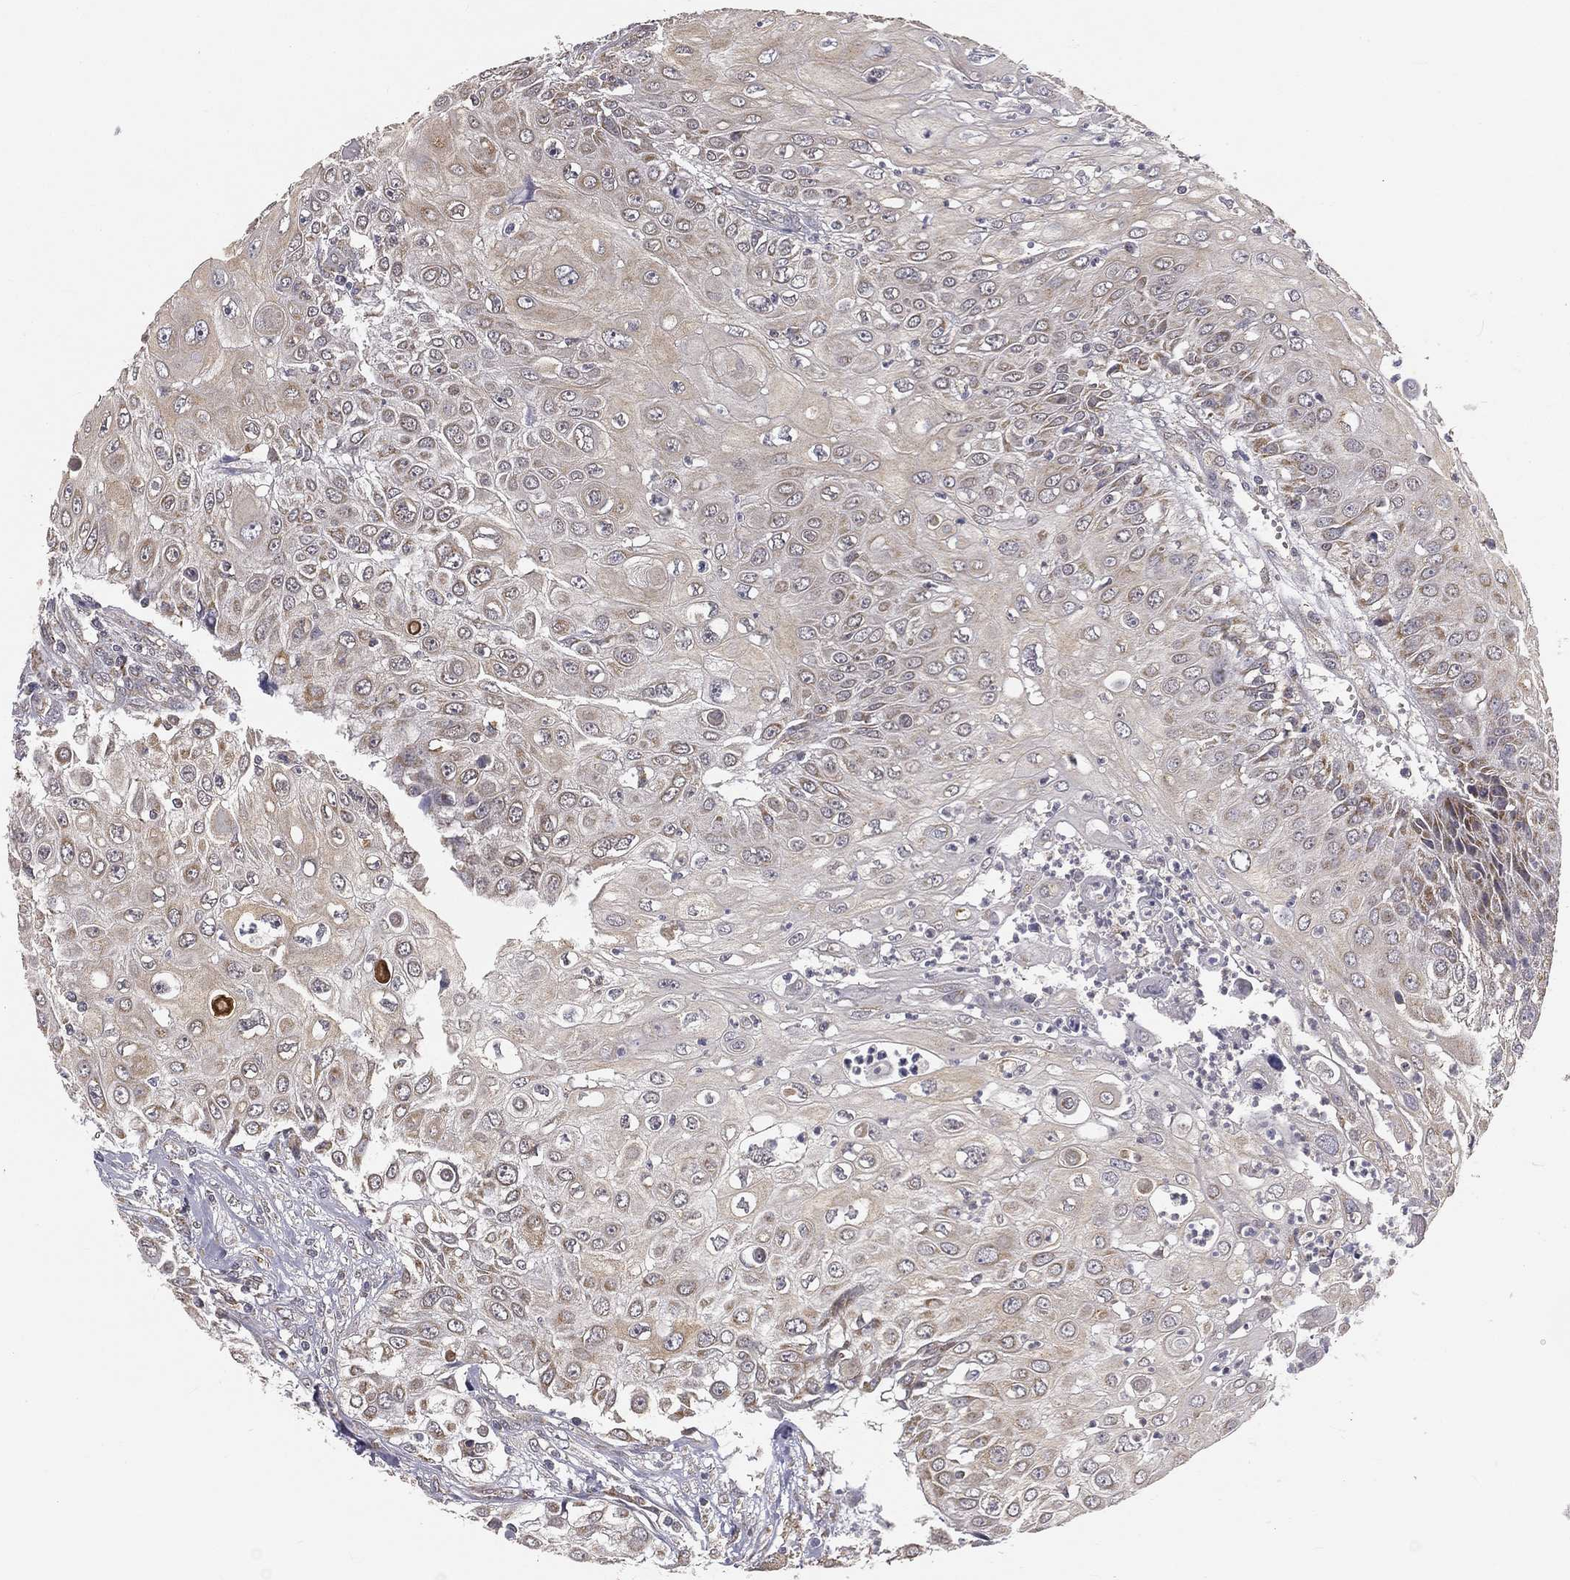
{"staining": {"intensity": "weak", "quantity": "<25%", "location": "cytoplasmic/membranous"}, "tissue": "urothelial cancer", "cell_type": "Tumor cells", "image_type": "cancer", "snomed": [{"axis": "morphology", "description": "Urothelial carcinoma, High grade"}, {"axis": "topography", "description": "Urinary bladder"}], "caption": "Immunohistochemical staining of human urothelial carcinoma (high-grade) reveals no significant expression in tumor cells. The staining was performed using DAB to visualize the protein expression in brown, while the nuclei were stained in blue with hematoxylin (Magnification: 20x).", "gene": "MRPL46", "patient": {"sex": "female", "age": 79}}